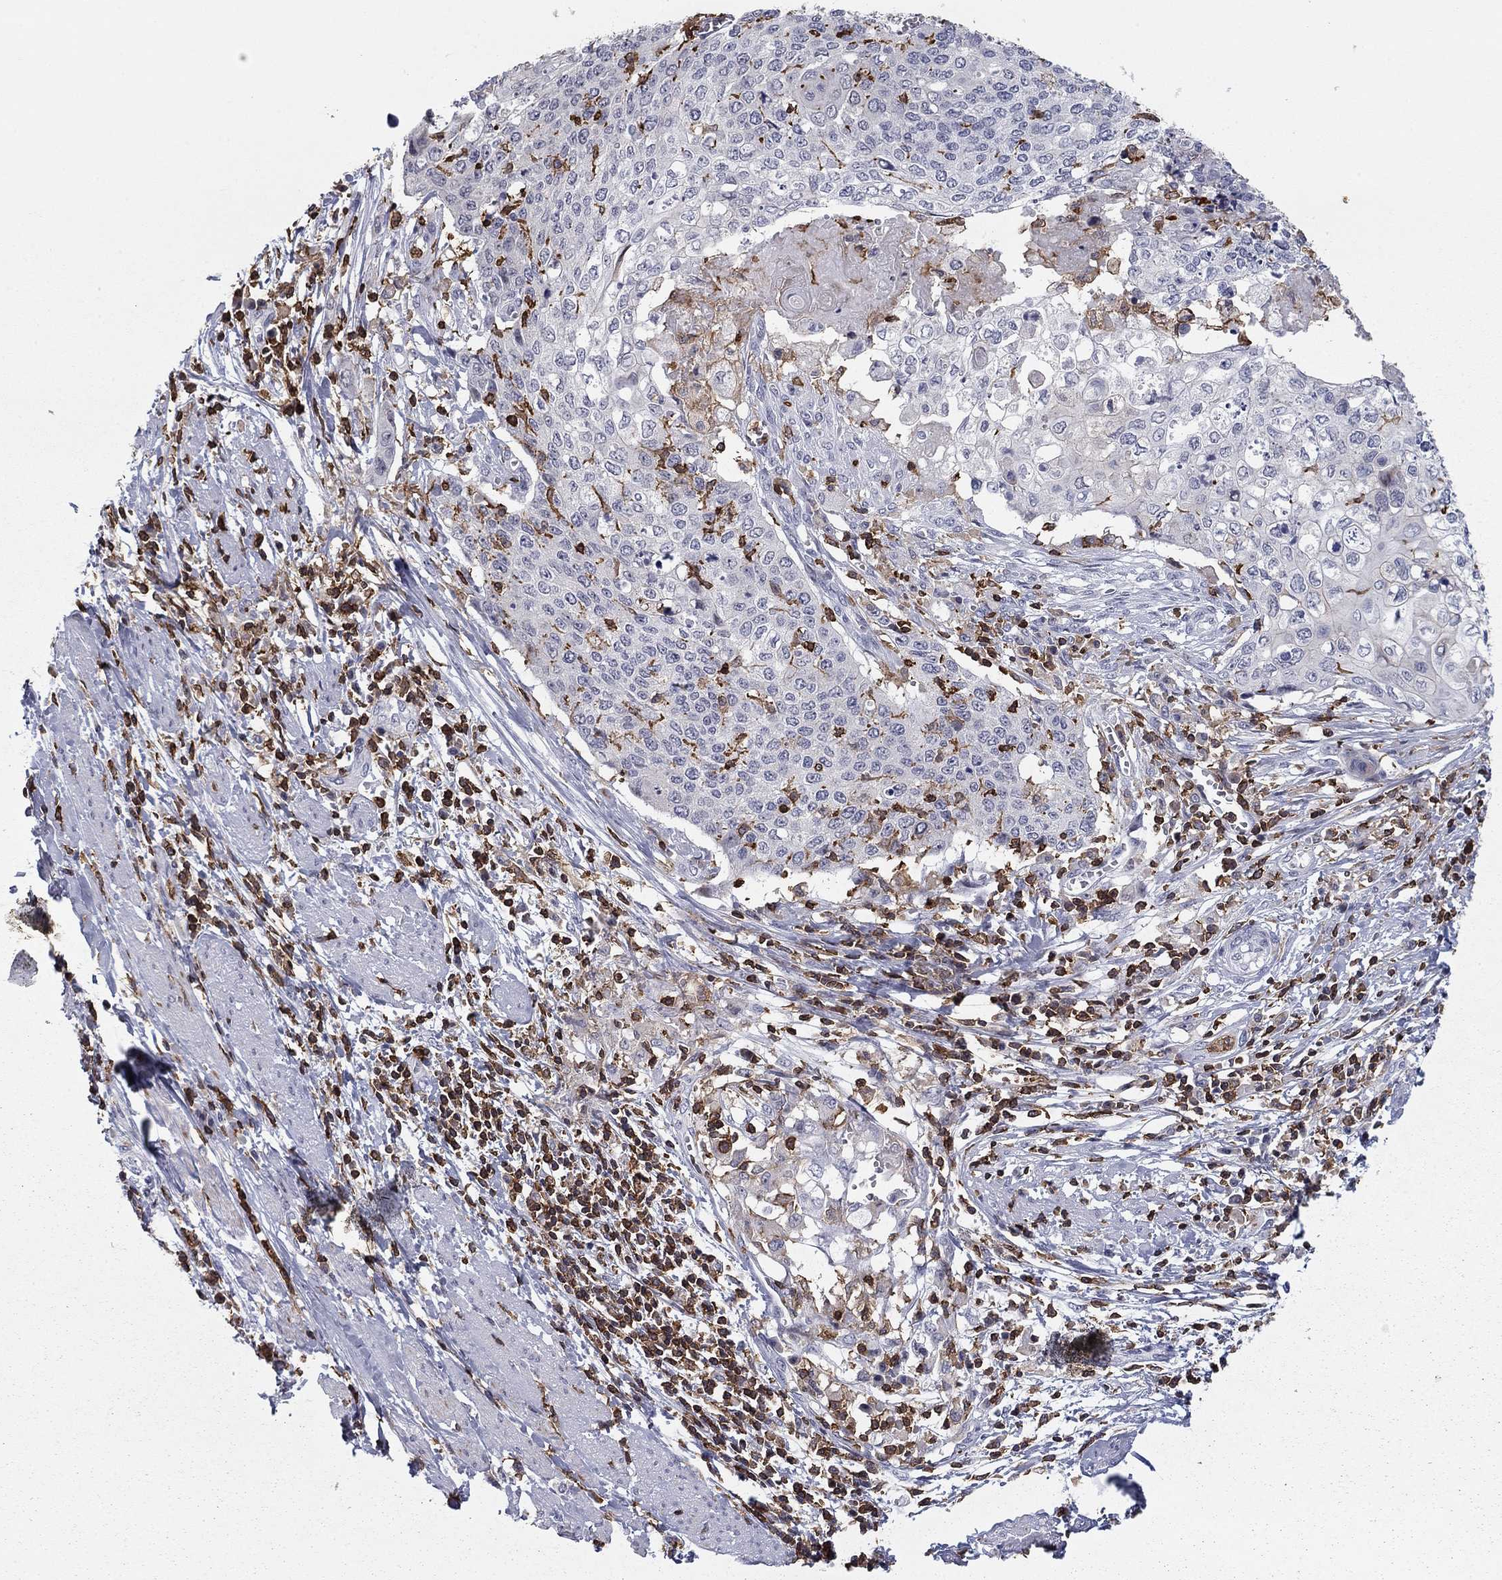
{"staining": {"intensity": "negative", "quantity": "none", "location": "none"}, "tissue": "cervical cancer", "cell_type": "Tumor cells", "image_type": "cancer", "snomed": [{"axis": "morphology", "description": "Squamous cell carcinoma, NOS"}, {"axis": "topography", "description": "Cervix"}], "caption": "Cervical cancer (squamous cell carcinoma) stained for a protein using immunohistochemistry shows no positivity tumor cells.", "gene": "ARHGAP27", "patient": {"sex": "female", "age": 39}}